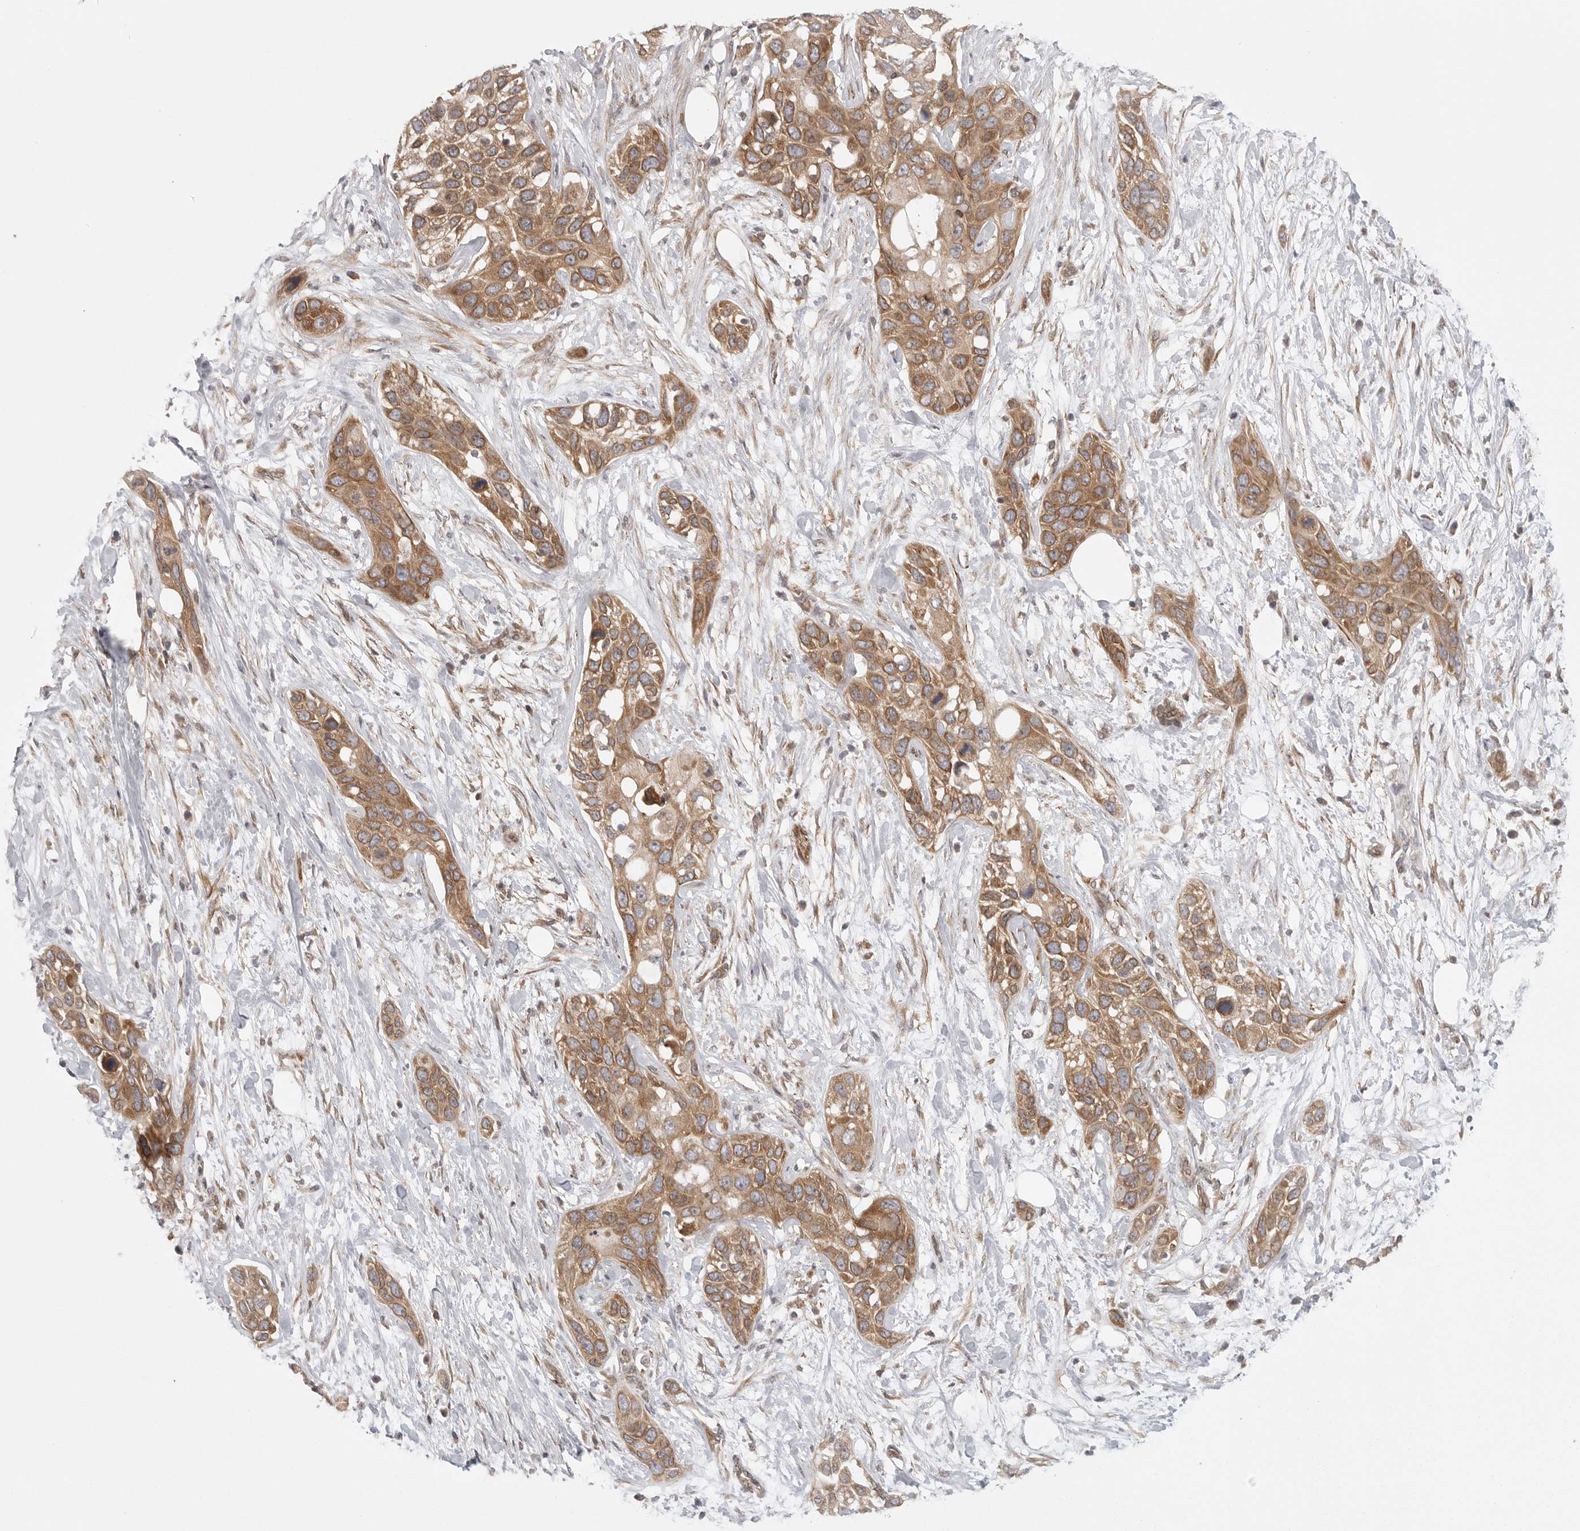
{"staining": {"intensity": "moderate", "quantity": ">75%", "location": "cytoplasmic/membranous"}, "tissue": "pancreatic cancer", "cell_type": "Tumor cells", "image_type": "cancer", "snomed": [{"axis": "morphology", "description": "Adenocarcinoma, NOS"}, {"axis": "topography", "description": "Pancreas"}], "caption": "A medium amount of moderate cytoplasmic/membranous positivity is seen in about >75% of tumor cells in pancreatic cancer tissue.", "gene": "CERS2", "patient": {"sex": "female", "age": 60}}